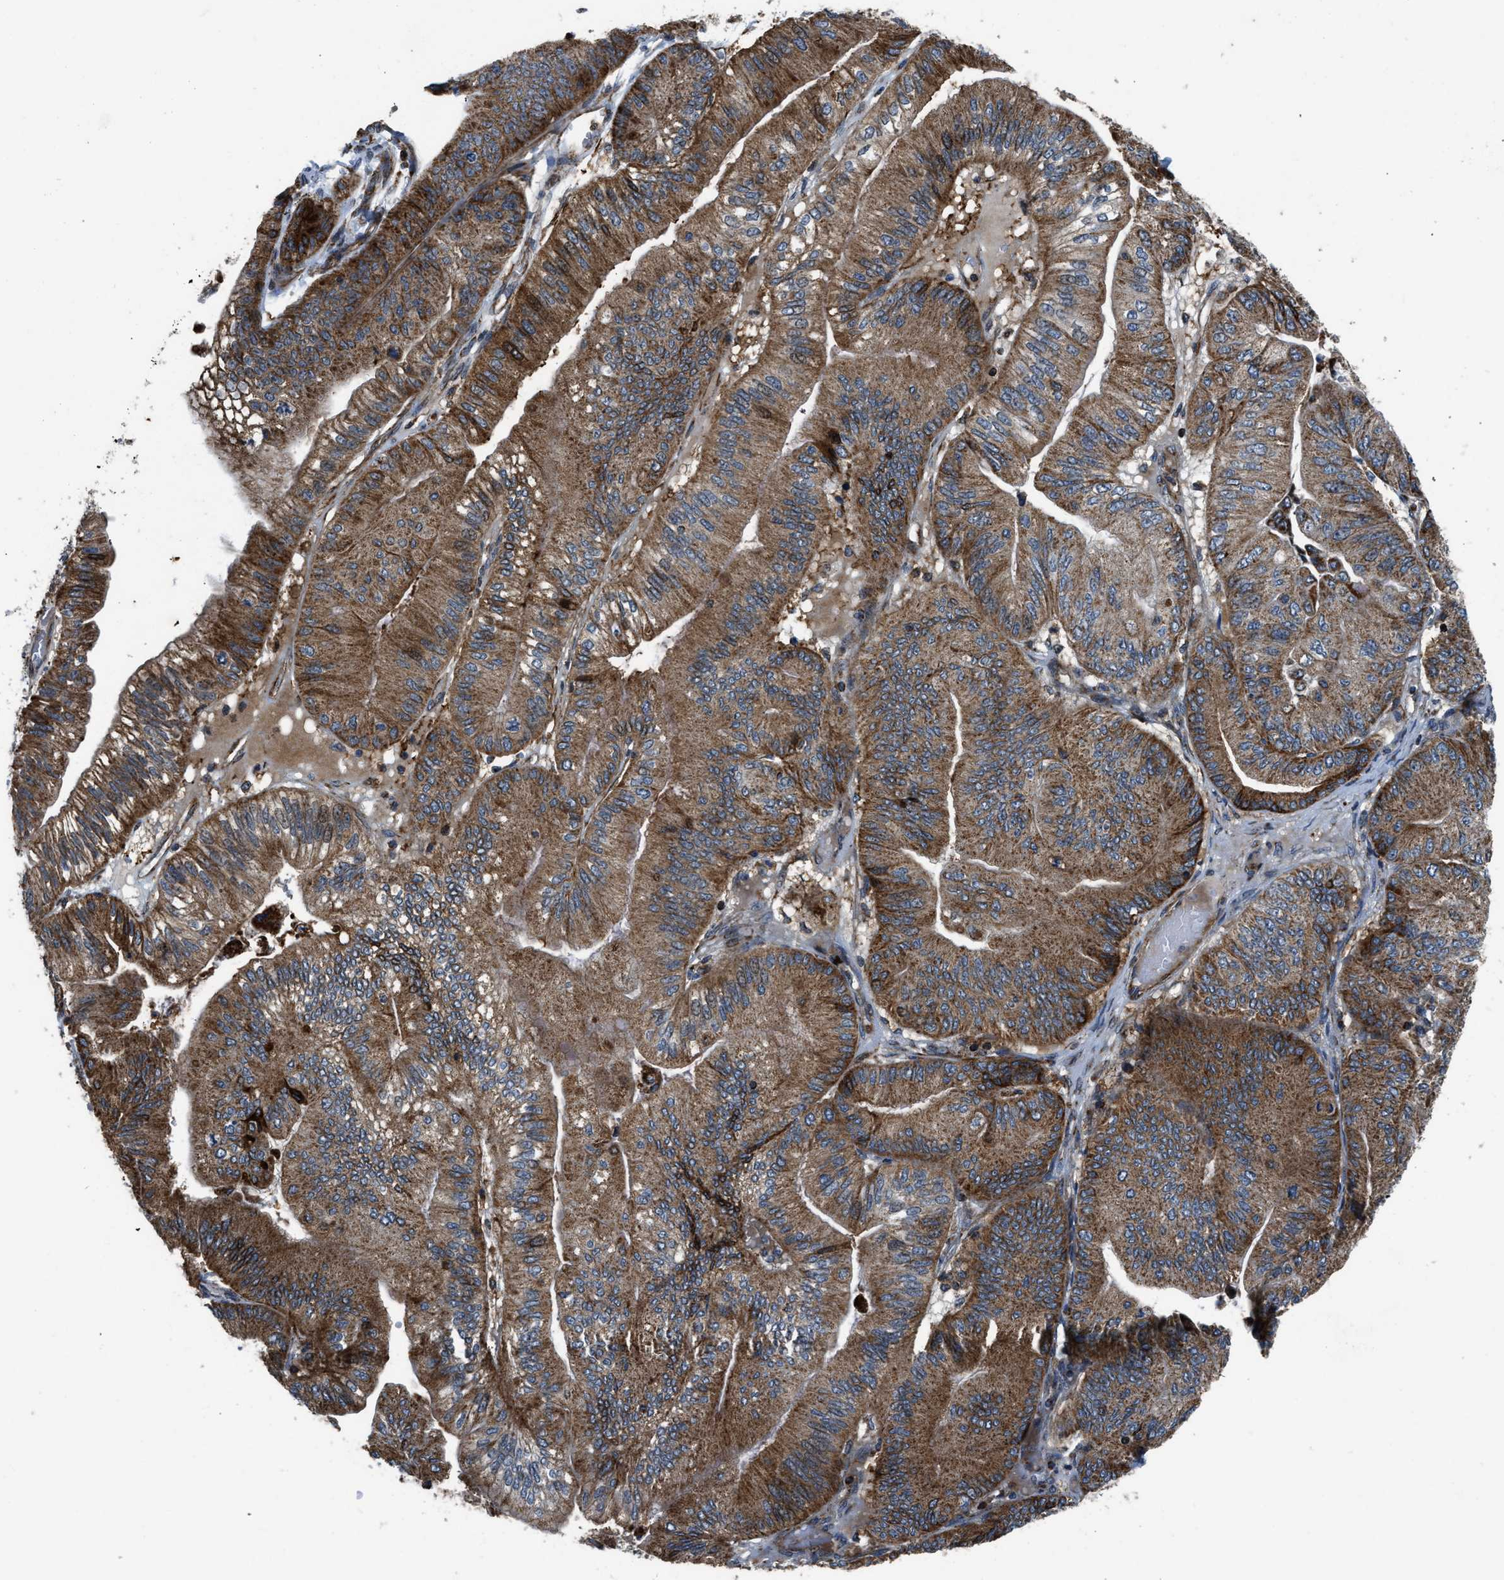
{"staining": {"intensity": "strong", "quantity": ">75%", "location": "cytoplasmic/membranous"}, "tissue": "ovarian cancer", "cell_type": "Tumor cells", "image_type": "cancer", "snomed": [{"axis": "morphology", "description": "Cystadenocarcinoma, mucinous, NOS"}, {"axis": "topography", "description": "Ovary"}], "caption": "Ovarian cancer (mucinous cystadenocarcinoma) was stained to show a protein in brown. There is high levels of strong cytoplasmic/membranous positivity in about >75% of tumor cells.", "gene": "GSDME", "patient": {"sex": "female", "age": 61}}